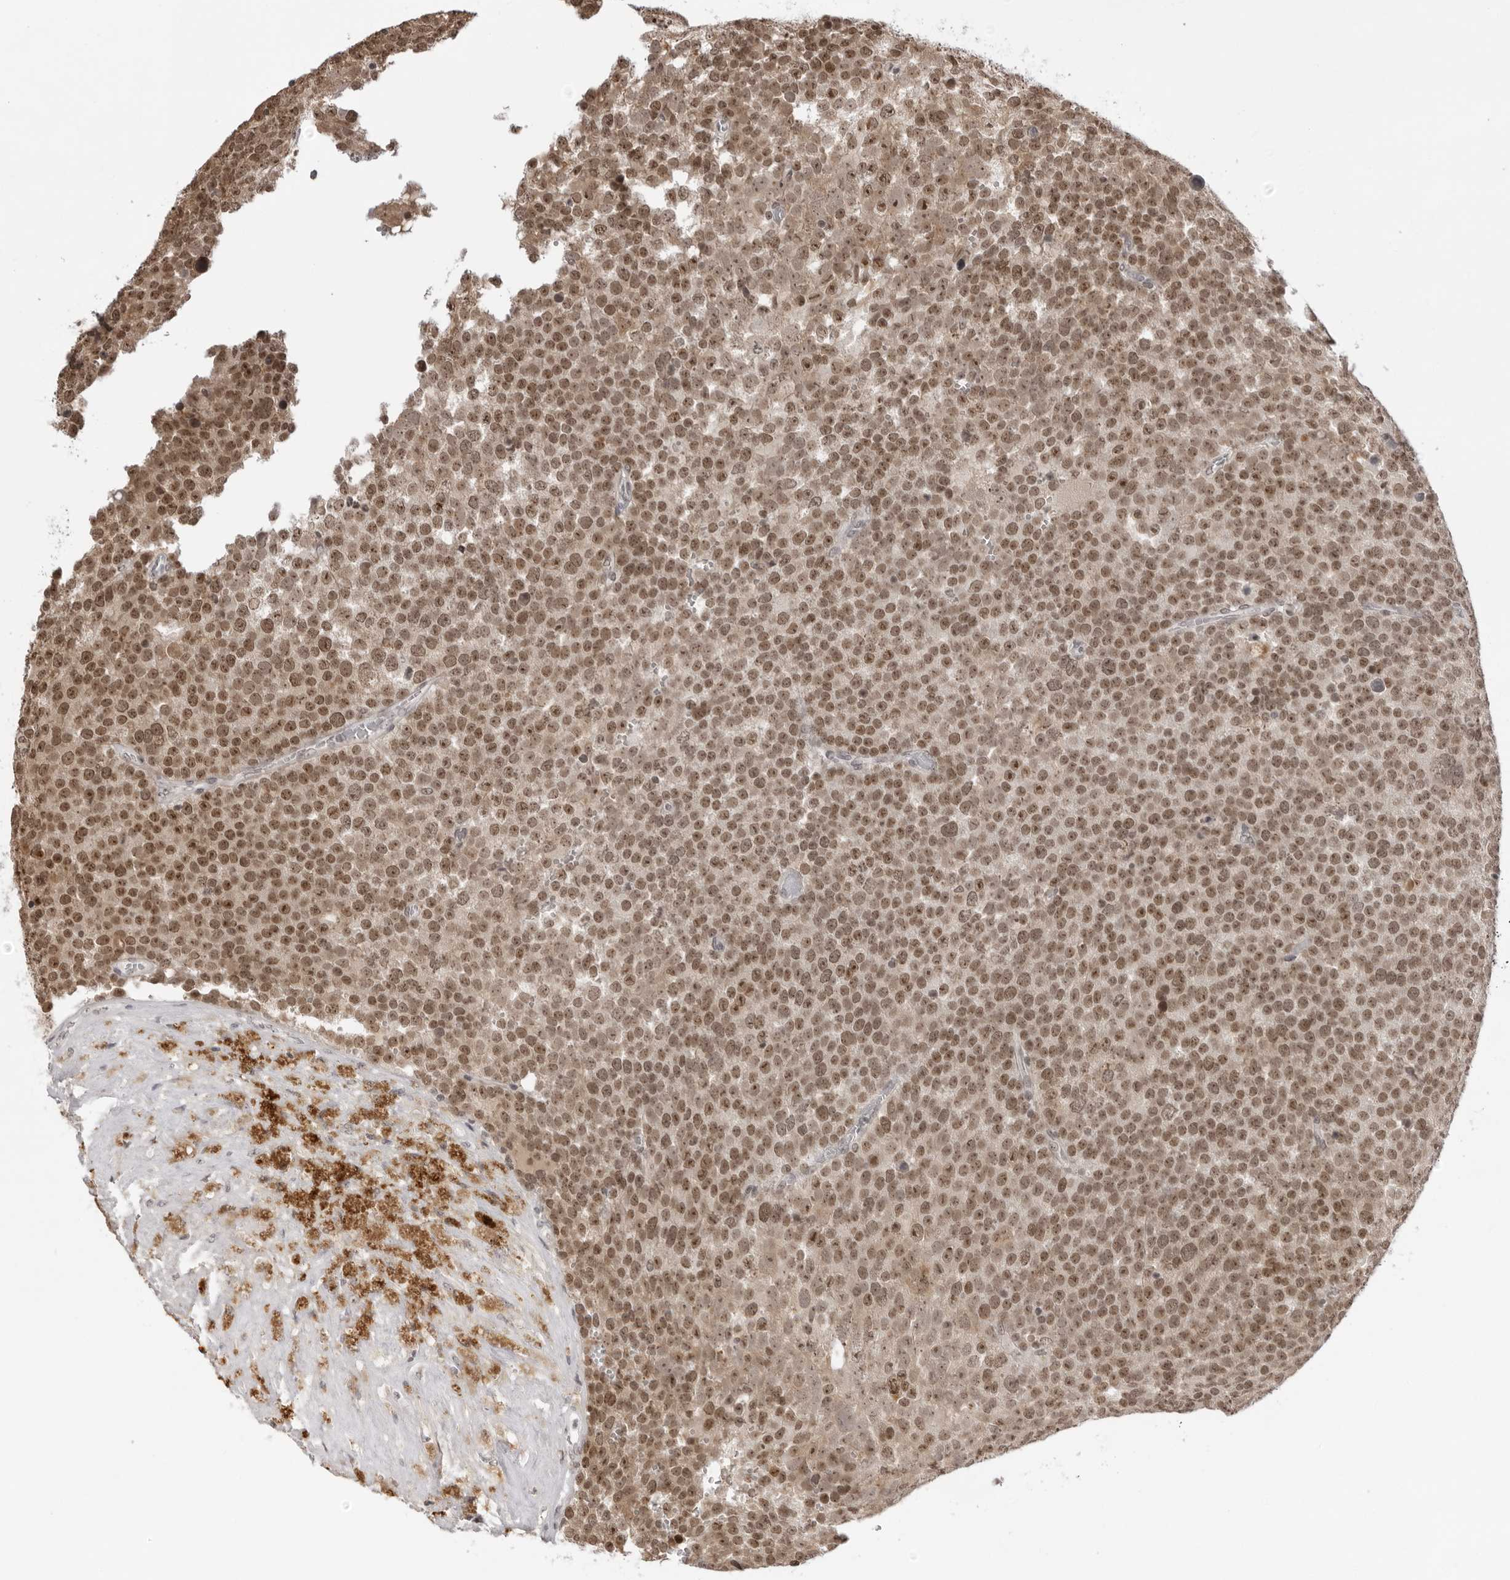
{"staining": {"intensity": "moderate", "quantity": ">75%", "location": "nuclear"}, "tissue": "testis cancer", "cell_type": "Tumor cells", "image_type": "cancer", "snomed": [{"axis": "morphology", "description": "Seminoma, NOS"}, {"axis": "topography", "description": "Testis"}], "caption": "Immunohistochemical staining of human testis seminoma reveals medium levels of moderate nuclear protein staining in about >75% of tumor cells.", "gene": "EXOSC10", "patient": {"sex": "male", "age": 71}}